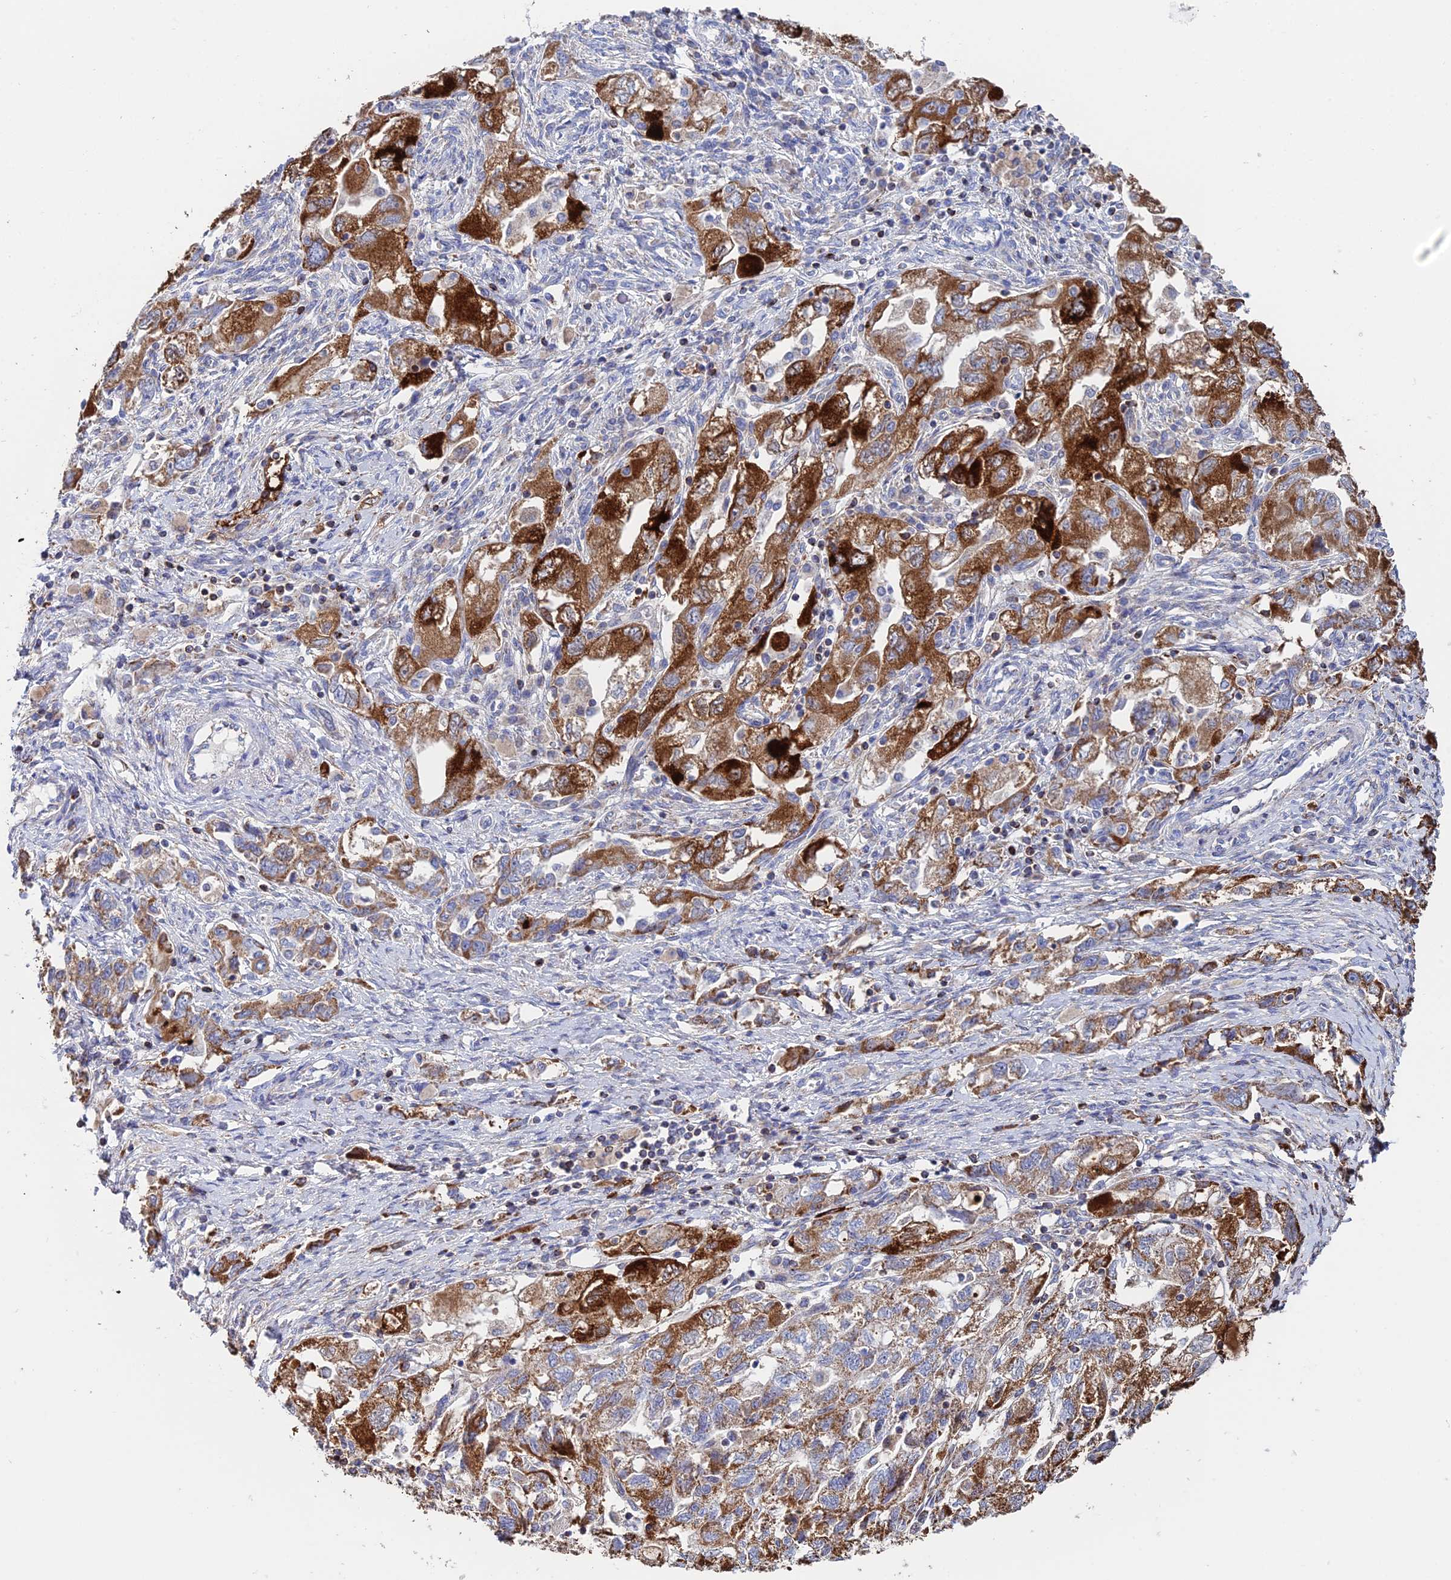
{"staining": {"intensity": "strong", "quantity": ">75%", "location": "cytoplasmic/membranous"}, "tissue": "ovarian cancer", "cell_type": "Tumor cells", "image_type": "cancer", "snomed": [{"axis": "morphology", "description": "Carcinoma, NOS"}, {"axis": "morphology", "description": "Cystadenocarcinoma, serous, NOS"}, {"axis": "topography", "description": "Ovary"}], "caption": "The image demonstrates a brown stain indicating the presence of a protein in the cytoplasmic/membranous of tumor cells in ovarian serous cystadenocarcinoma.", "gene": "SPOCK2", "patient": {"sex": "female", "age": 69}}